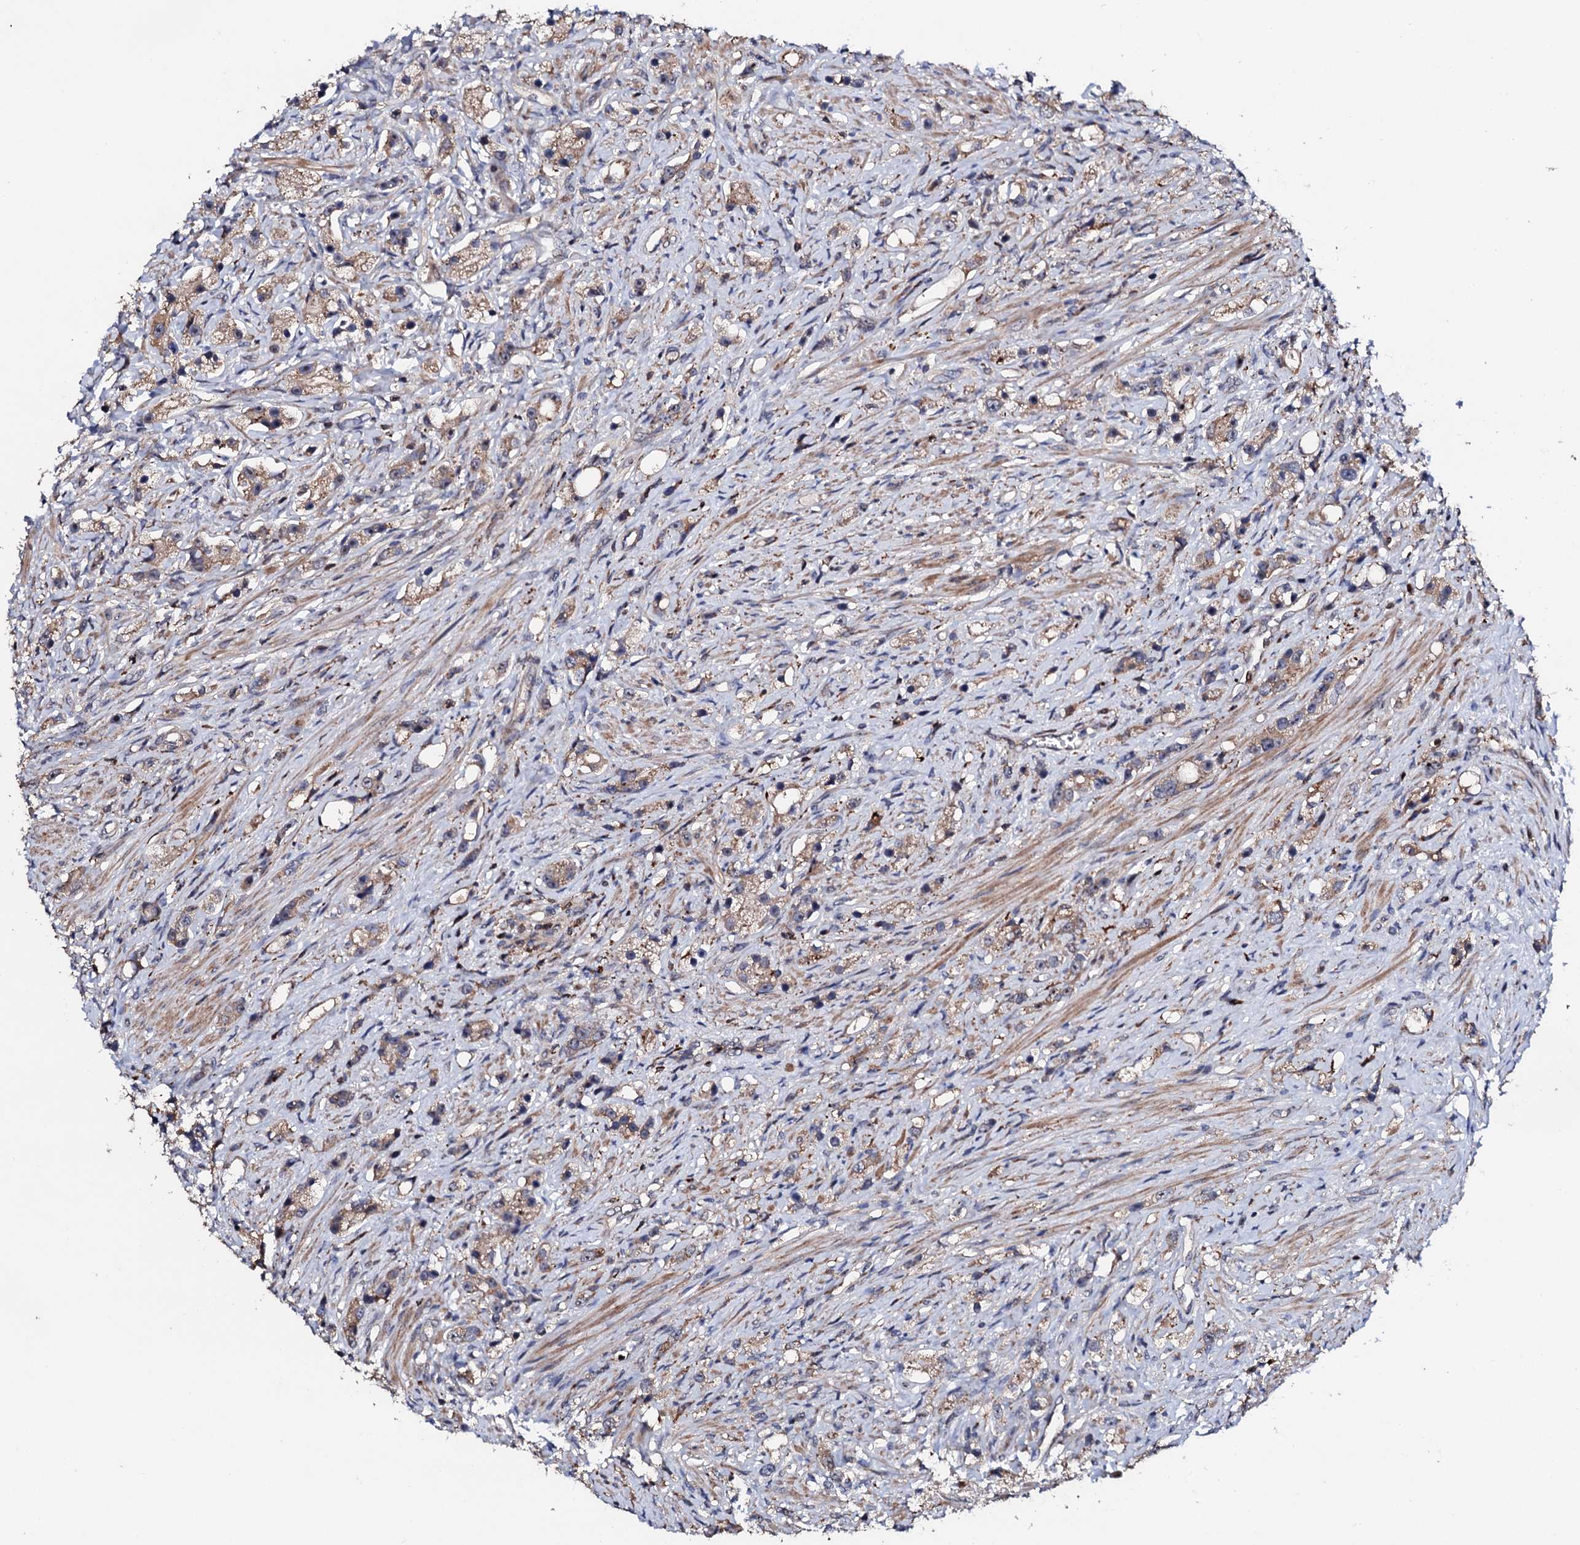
{"staining": {"intensity": "weak", "quantity": "25%-75%", "location": "cytoplasmic/membranous"}, "tissue": "prostate cancer", "cell_type": "Tumor cells", "image_type": "cancer", "snomed": [{"axis": "morphology", "description": "Adenocarcinoma, High grade"}, {"axis": "topography", "description": "Prostate"}], "caption": "Human prostate cancer stained with a protein marker shows weak staining in tumor cells.", "gene": "GTPBP4", "patient": {"sex": "male", "age": 63}}